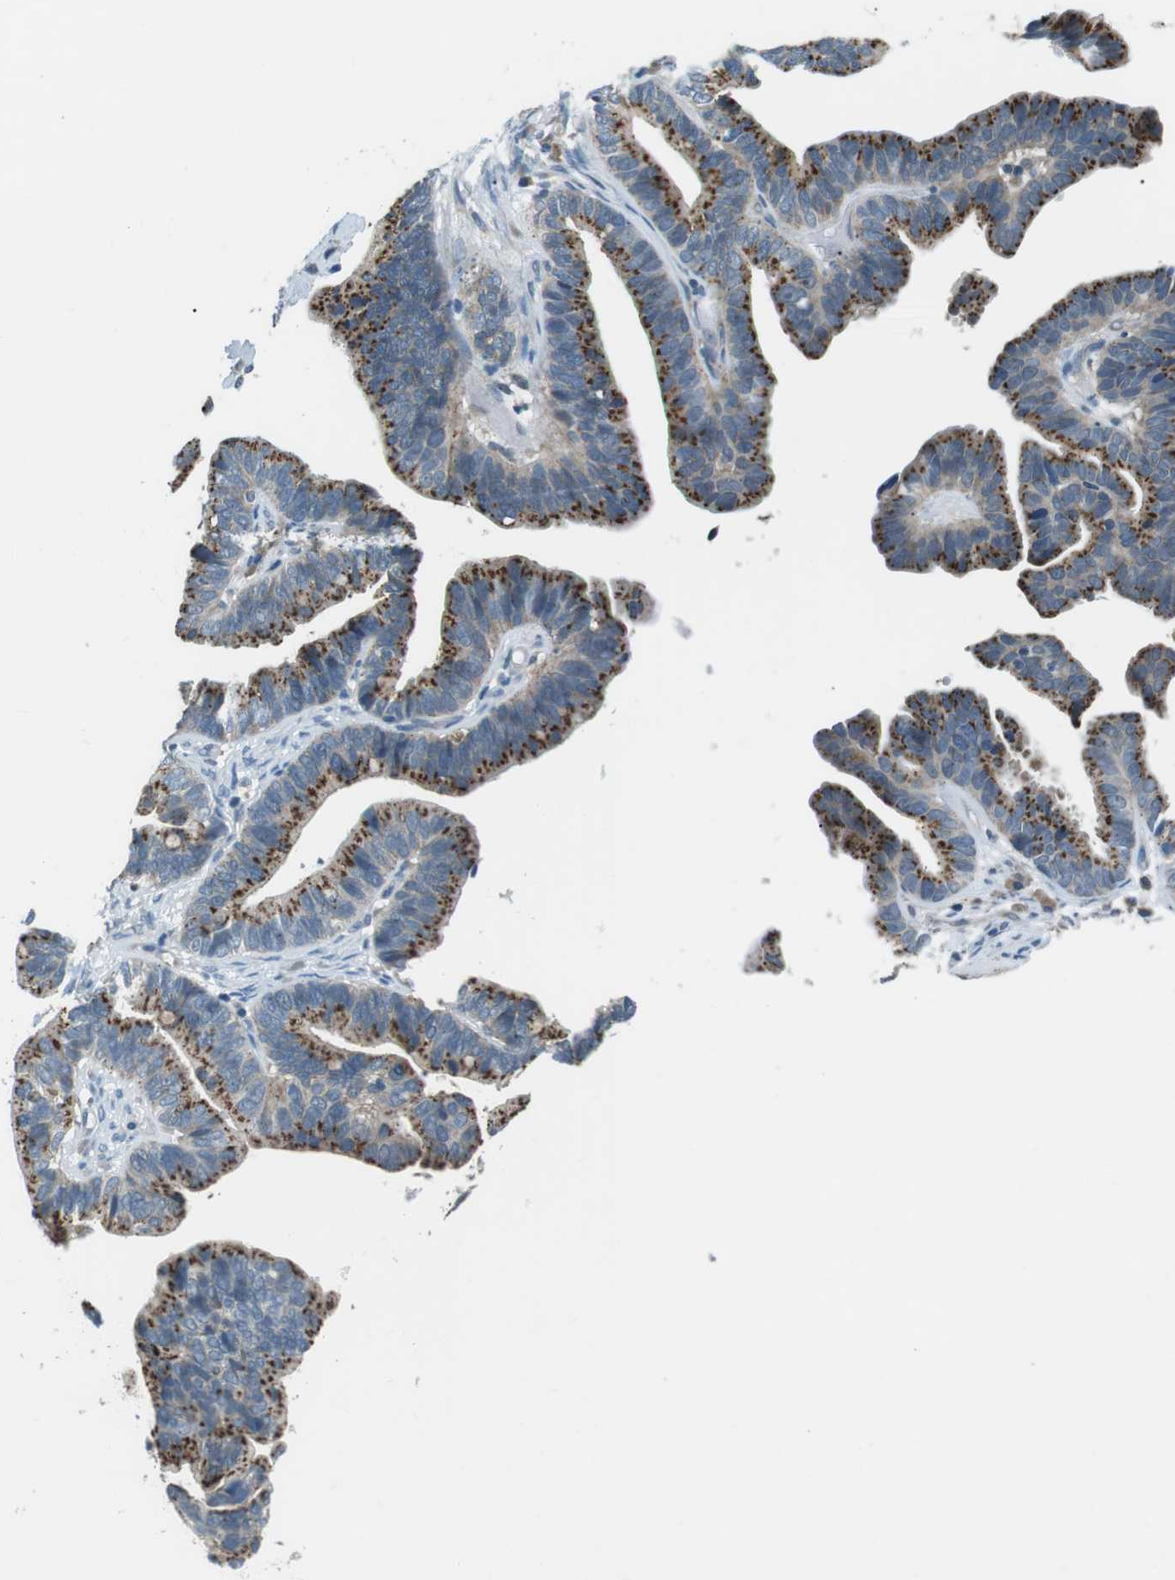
{"staining": {"intensity": "moderate", "quantity": ">75%", "location": "cytoplasmic/membranous"}, "tissue": "ovarian cancer", "cell_type": "Tumor cells", "image_type": "cancer", "snomed": [{"axis": "morphology", "description": "Cystadenocarcinoma, serous, NOS"}, {"axis": "topography", "description": "Ovary"}], "caption": "Protein expression analysis of human ovarian cancer (serous cystadenocarcinoma) reveals moderate cytoplasmic/membranous positivity in approximately >75% of tumor cells.", "gene": "FAM3B", "patient": {"sex": "female", "age": 56}}